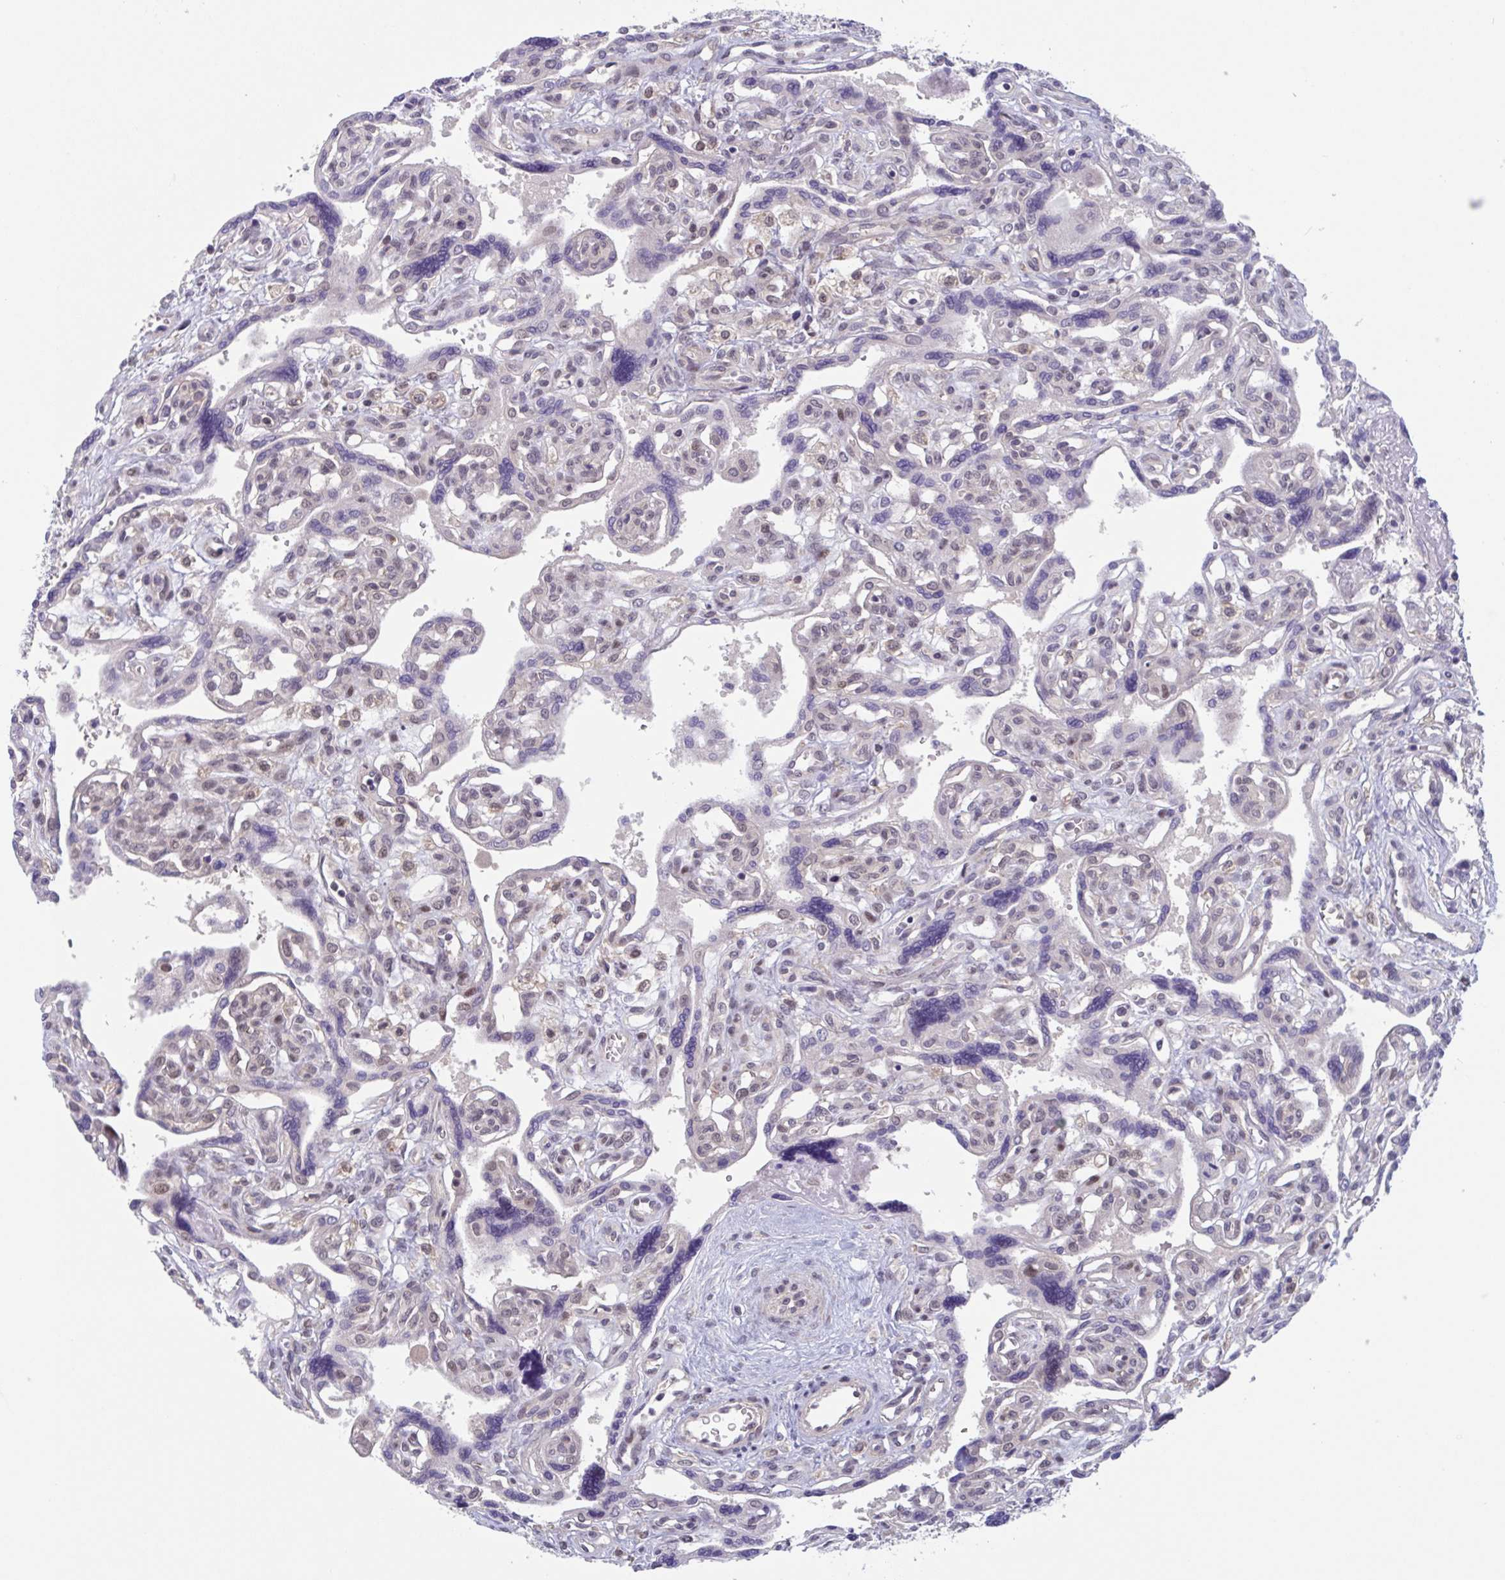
{"staining": {"intensity": "negative", "quantity": "none", "location": "none"}, "tissue": "placenta", "cell_type": "Decidual cells", "image_type": "normal", "snomed": [{"axis": "morphology", "description": "Normal tissue, NOS"}, {"axis": "topography", "description": "Placenta"}], "caption": "This histopathology image is of unremarkable placenta stained with immunohistochemistry (IHC) to label a protein in brown with the nuclei are counter-stained blue. There is no positivity in decidual cells.", "gene": "RIOK1", "patient": {"sex": "female", "age": 39}}